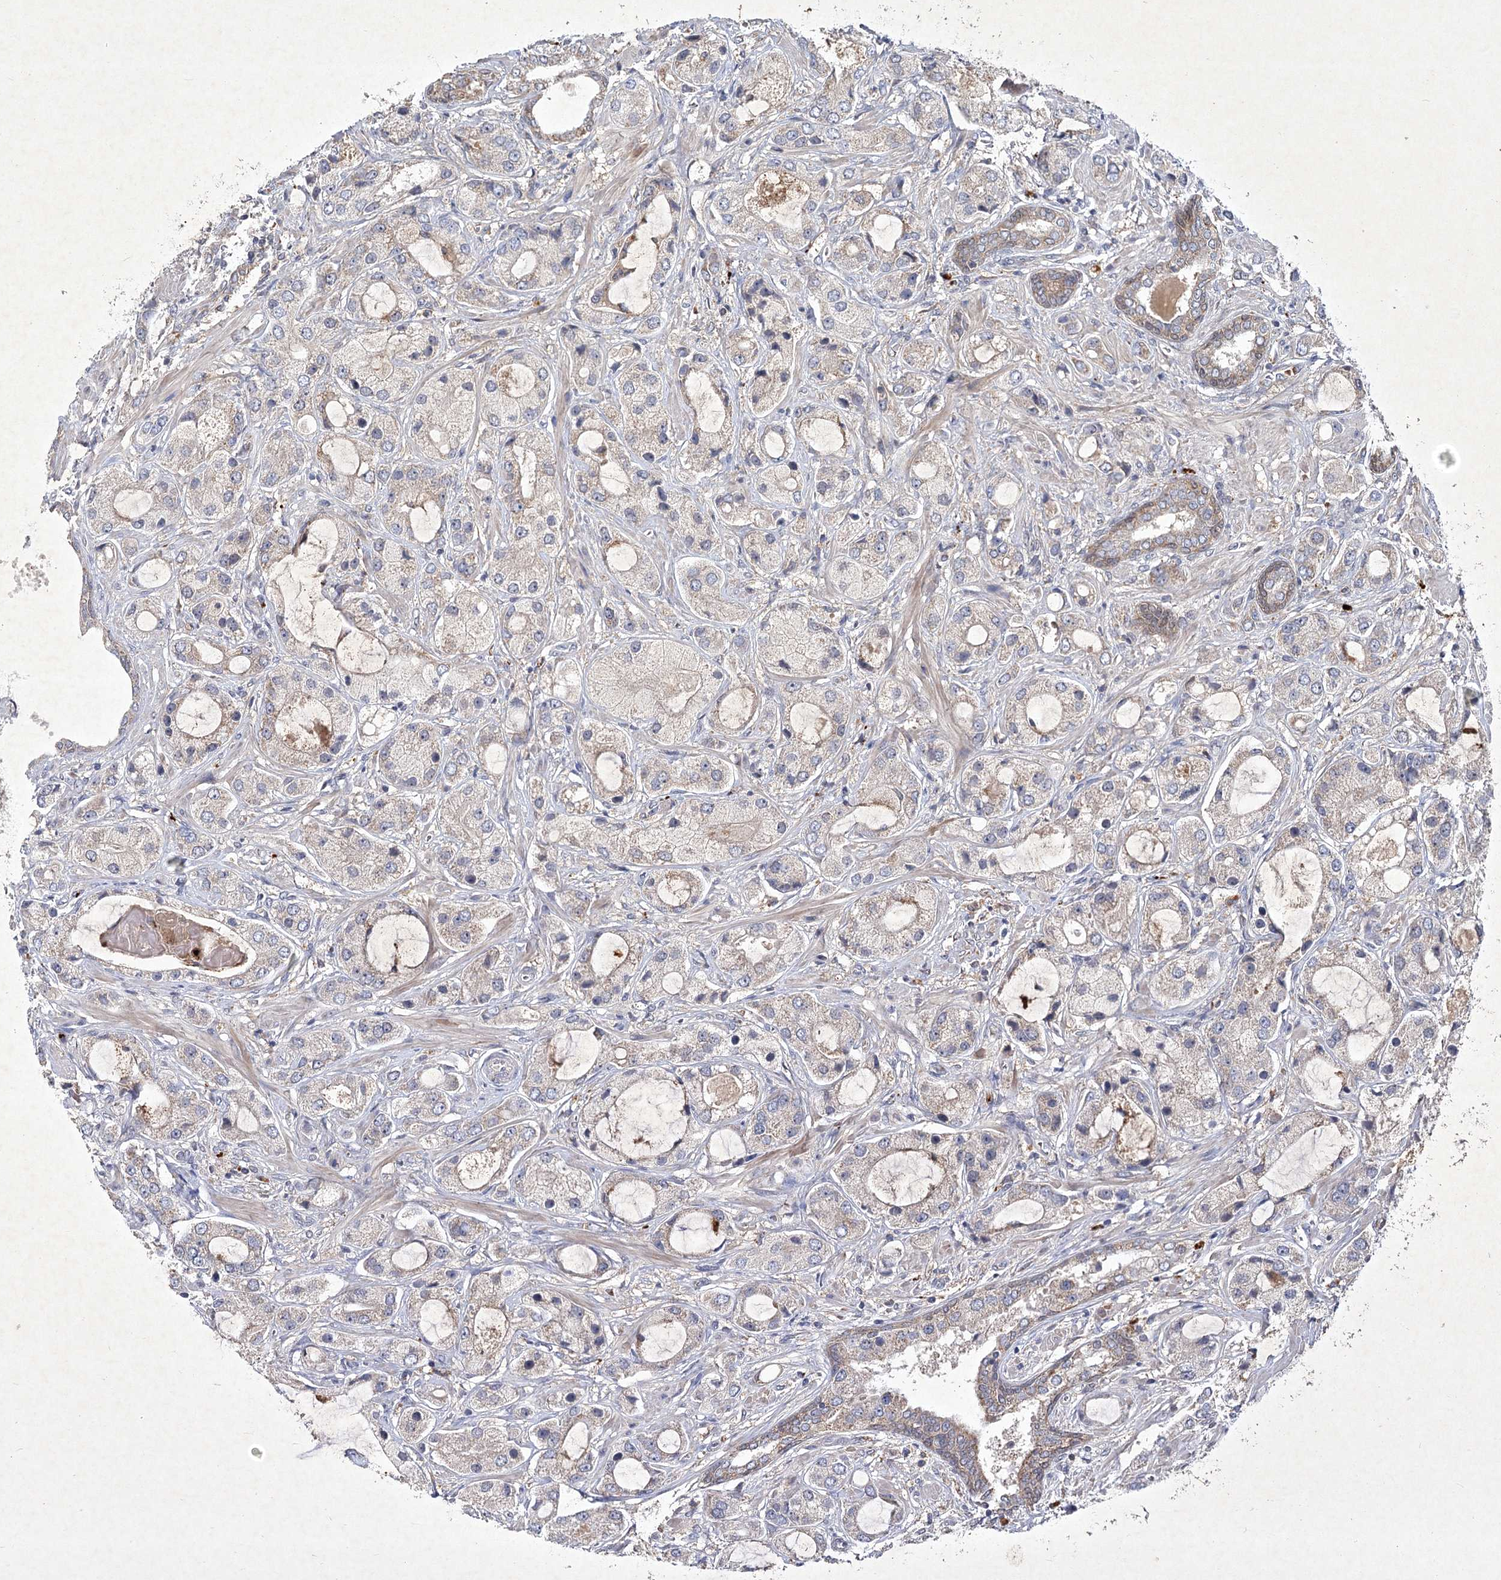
{"staining": {"intensity": "moderate", "quantity": "<25%", "location": "cytoplasmic/membranous"}, "tissue": "prostate cancer", "cell_type": "Tumor cells", "image_type": "cancer", "snomed": [{"axis": "morphology", "description": "Normal tissue, NOS"}, {"axis": "morphology", "description": "Adenocarcinoma, High grade"}, {"axis": "topography", "description": "Prostate"}, {"axis": "topography", "description": "Peripheral nerve tissue"}], "caption": "A brown stain shows moderate cytoplasmic/membranous expression of a protein in prostate cancer tumor cells.", "gene": "PYROXD2", "patient": {"sex": "male", "age": 59}}